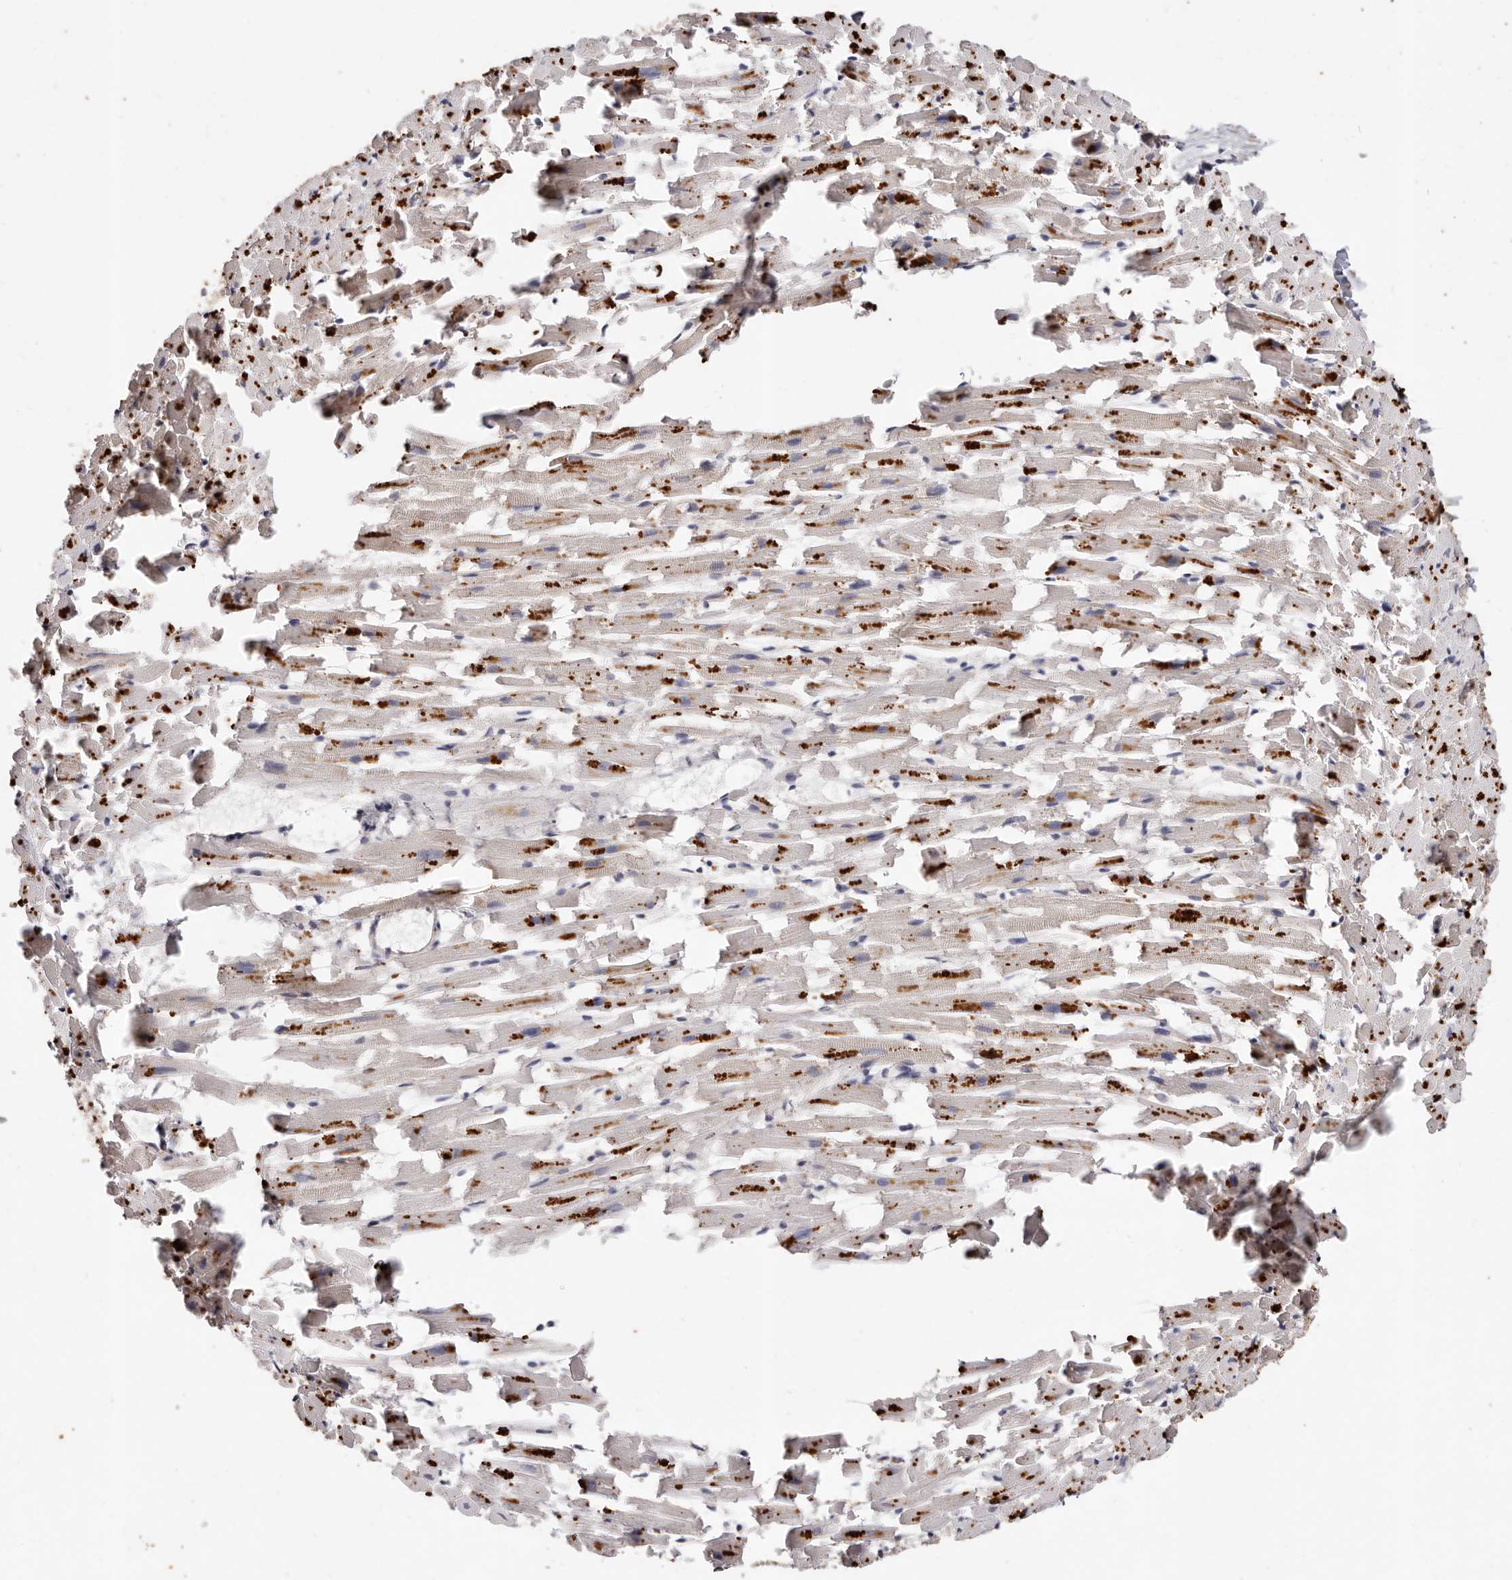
{"staining": {"intensity": "moderate", "quantity": ">75%", "location": "cytoplasmic/membranous"}, "tissue": "heart muscle", "cell_type": "Cardiomyocytes", "image_type": "normal", "snomed": [{"axis": "morphology", "description": "Normal tissue, NOS"}, {"axis": "topography", "description": "Heart"}], "caption": "Heart muscle stained with DAB immunohistochemistry (IHC) displays medium levels of moderate cytoplasmic/membranous staining in about >75% of cardiomyocytes. (DAB = brown stain, brightfield microscopy at high magnification).", "gene": "THBS3", "patient": {"sex": "female", "age": 64}}